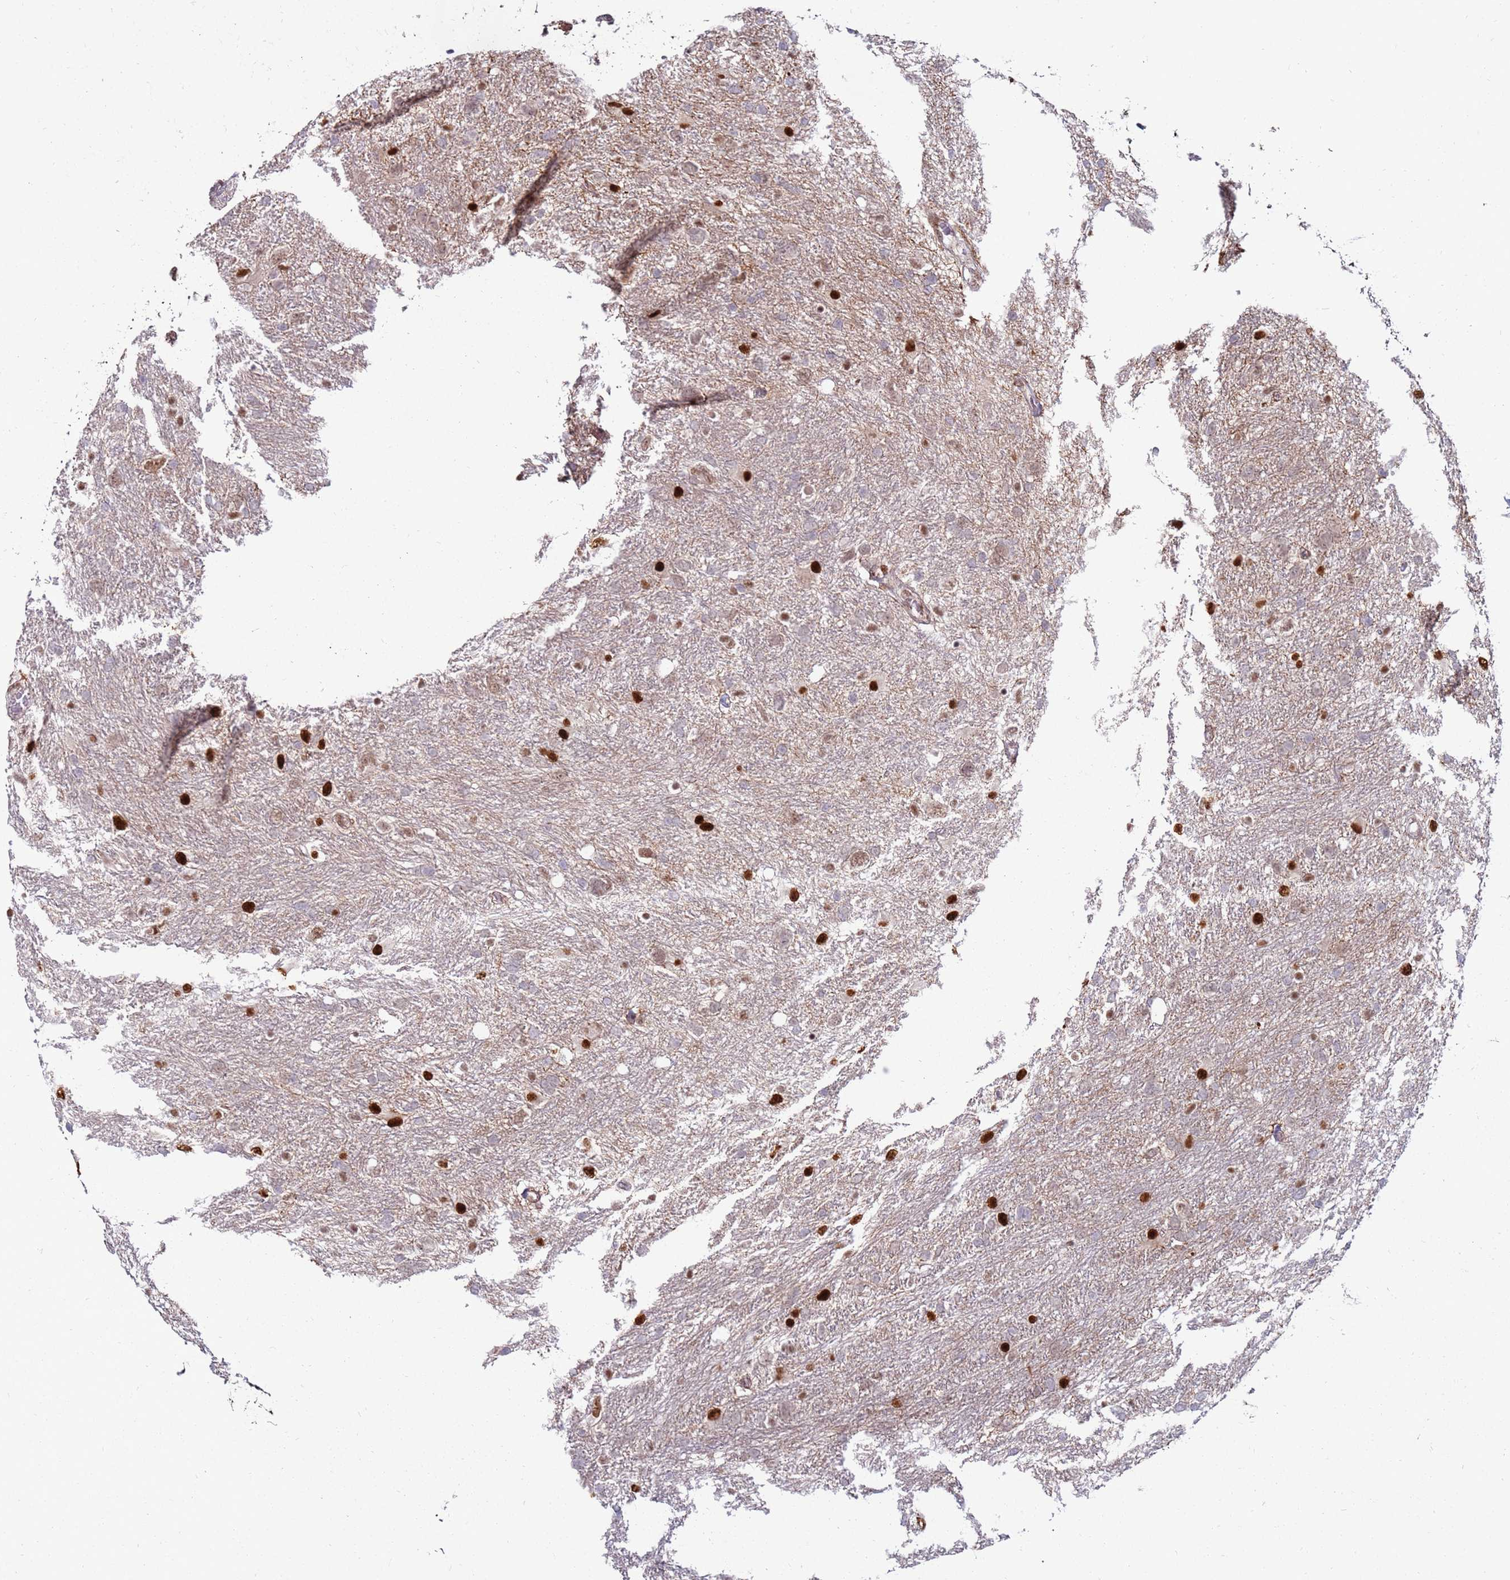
{"staining": {"intensity": "strong", "quantity": "<25%", "location": "nuclear"}, "tissue": "glioma", "cell_type": "Tumor cells", "image_type": "cancer", "snomed": [{"axis": "morphology", "description": "Glioma, malignant, High grade"}, {"axis": "topography", "description": "Brain"}], "caption": "Brown immunohistochemical staining in glioma shows strong nuclear positivity in about <25% of tumor cells. (DAB (3,3'-diaminobenzidine) IHC with brightfield microscopy, high magnification).", "gene": "KPNA4", "patient": {"sex": "male", "age": 61}}